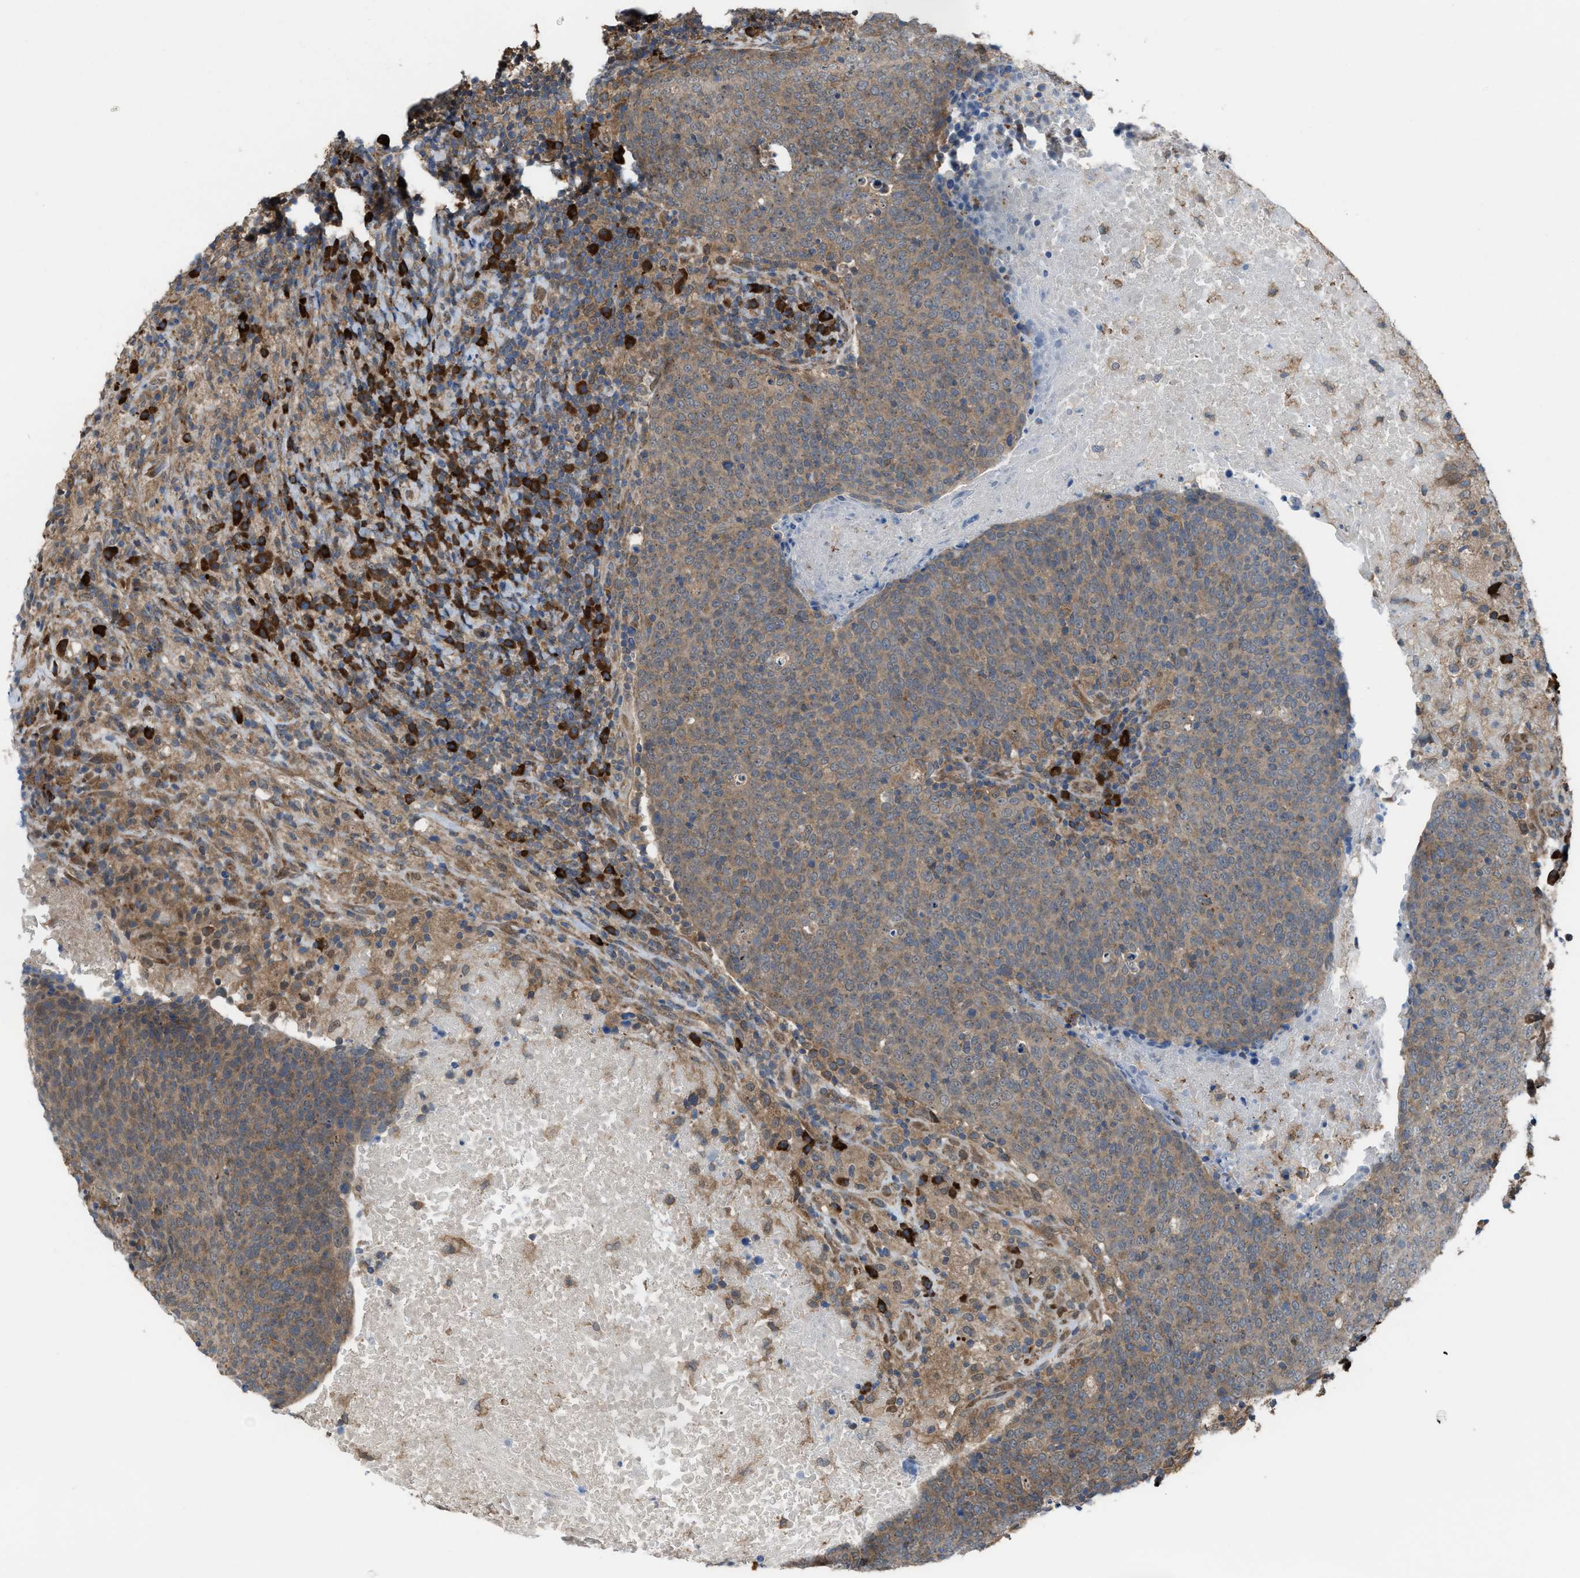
{"staining": {"intensity": "moderate", "quantity": ">75%", "location": "cytoplasmic/membranous"}, "tissue": "head and neck cancer", "cell_type": "Tumor cells", "image_type": "cancer", "snomed": [{"axis": "morphology", "description": "Squamous cell carcinoma, NOS"}, {"axis": "morphology", "description": "Squamous cell carcinoma, metastatic, NOS"}, {"axis": "topography", "description": "Lymph node"}, {"axis": "topography", "description": "Head-Neck"}], "caption": "About >75% of tumor cells in head and neck metastatic squamous cell carcinoma reveal moderate cytoplasmic/membranous protein expression as visualized by brown immunohistochemical staining.", "gene": "PLAA", "patient": {"sex": "male", "age": 62}}